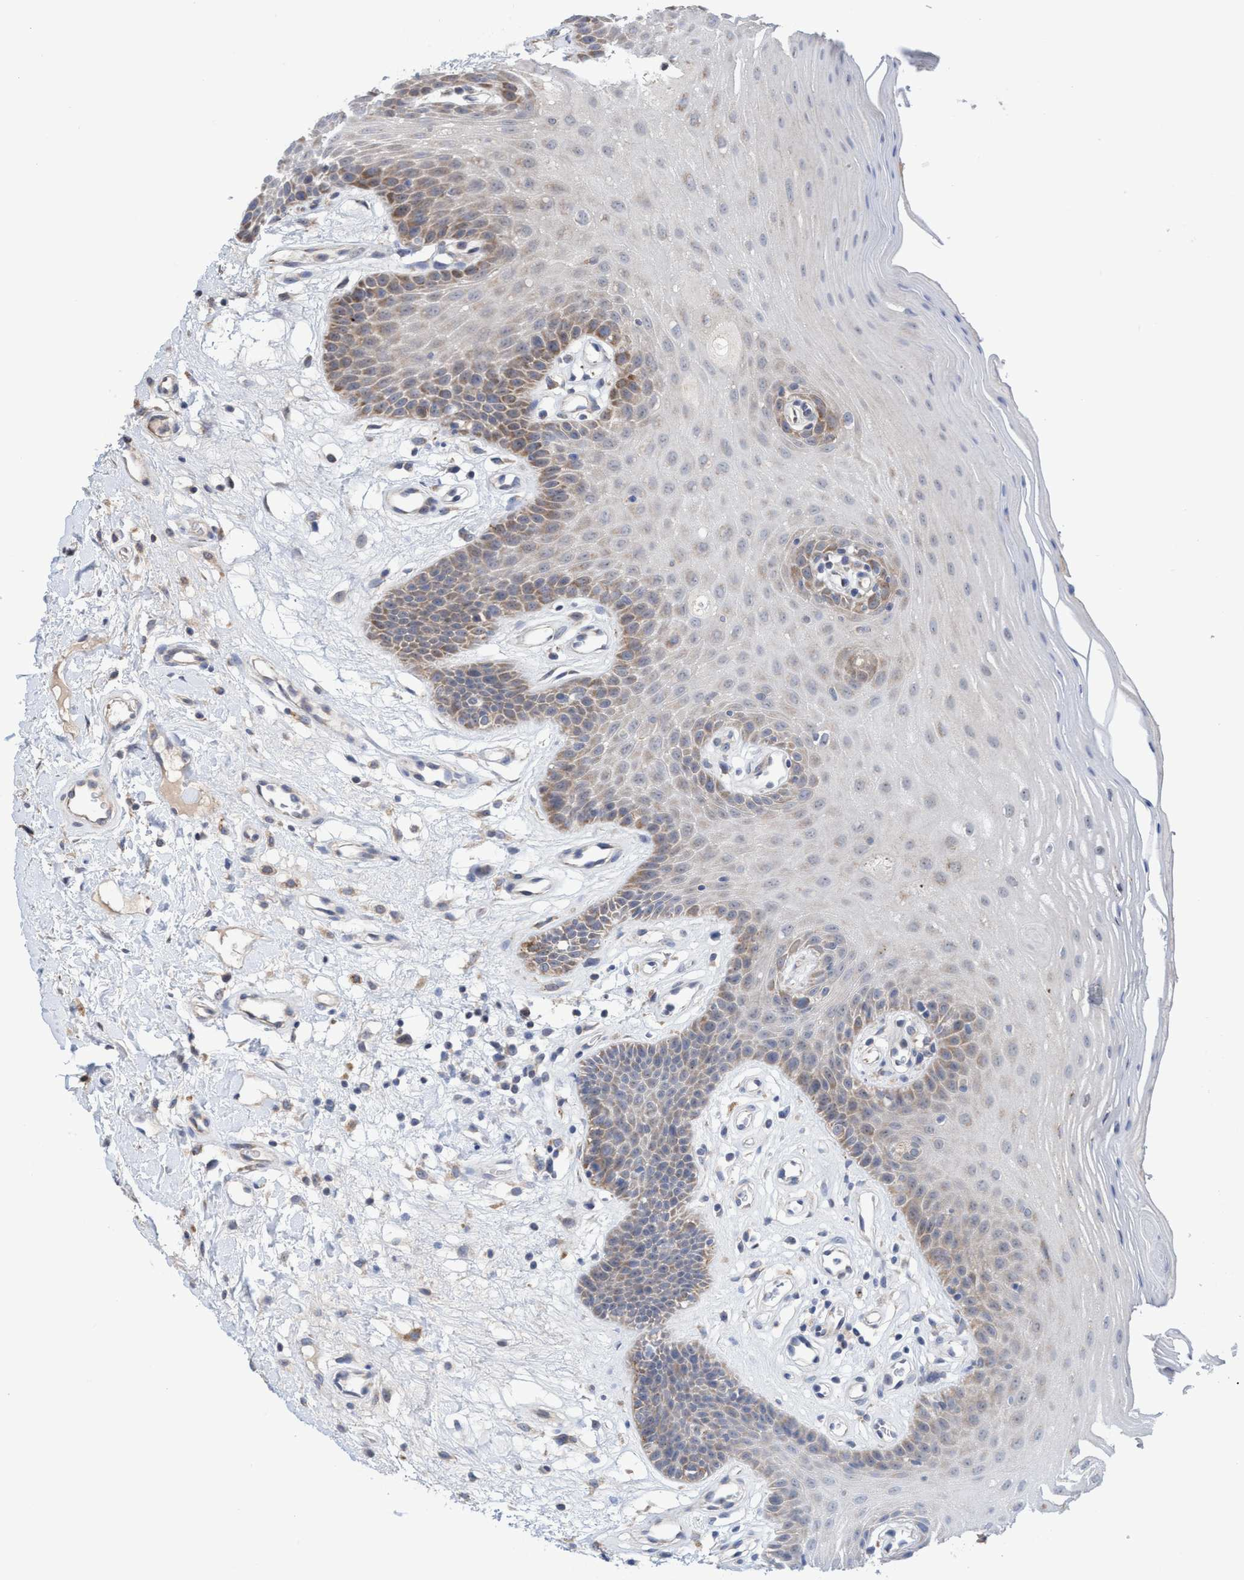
{"staining": {"intensity": "moderate", "quantity": ">75%", "location": "cytoplasmic/membranous,nuclear"}, "tissue": "oral mucosa", "cell_type": "Squamous epithelial cells", "image_type": "normal", "snomed": [{"axis": "morphology", "description": "Normal tissue, NOS"}, {"axis": "morphology", "description": "Squamous cell carcinoma, NOS"}, {"axis": "topography", "description": "Oral tissue"}, {"axis": "topography", "description": "Head-Neck"}], "caption": "The histopathology image exhibits staining of benign oral mucosa, revealing moderate cytoplasmic/membranous,nuclear protein staining (brown color) within squamous epithelial cells. The protein of interest is shown in brown color, while the nuclei are stained blue.", "gene": "P2RY14", "patient": {"sex": "male", "age": 71}}